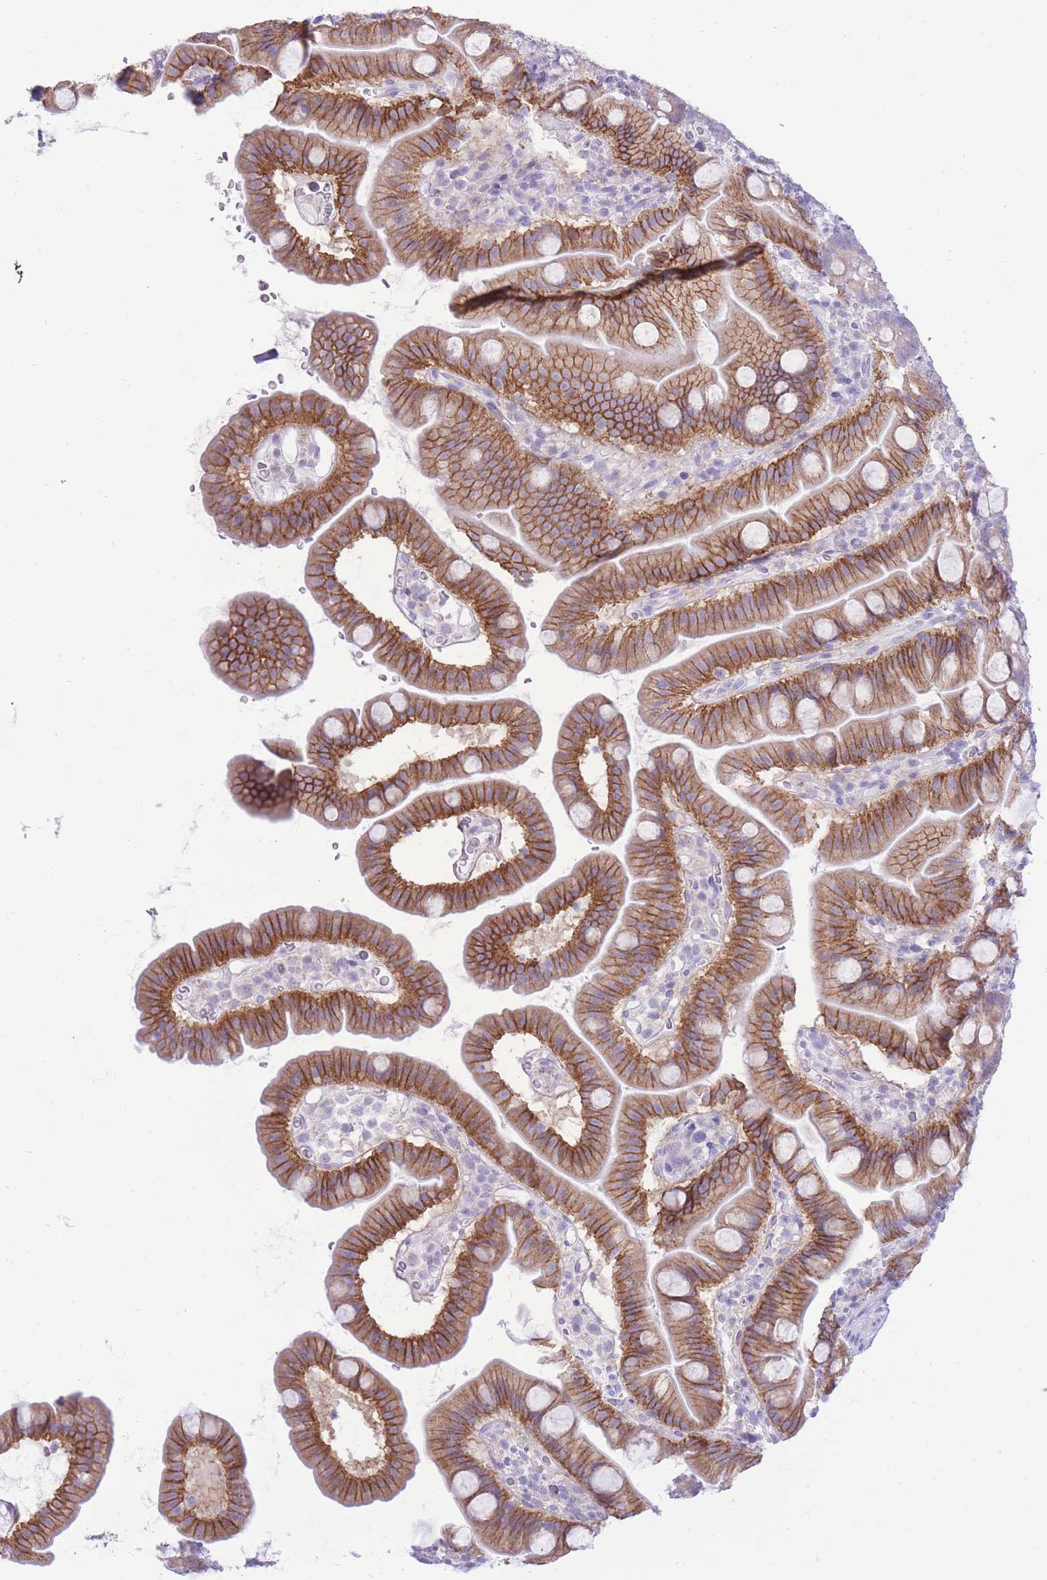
{"staining": {"intensity": "moderate", "quantity": "25%-75%", "location": "cytoplasmic/membranous"}, "tissue": "small intestine", "cell_type": "Glandular cells", "image_type": "normal", "snomed": [{"axis": "morphology", "description": "Normal tissue, NOS"}, {"axis": "topography", "description": "Small intestine"}], "caption": "Small intestine stained with immunohistochemistry (IHC) shows moderate cytoplasmic/membranous positivity in about 25%-75% of glandular cells. (Stains: DAB in brown, nuclei in blue, Microscopy: brightfield microscopy at high magnification).", "gene": "SLC4A4", "patient": {"sex": "female", "age": 68}}